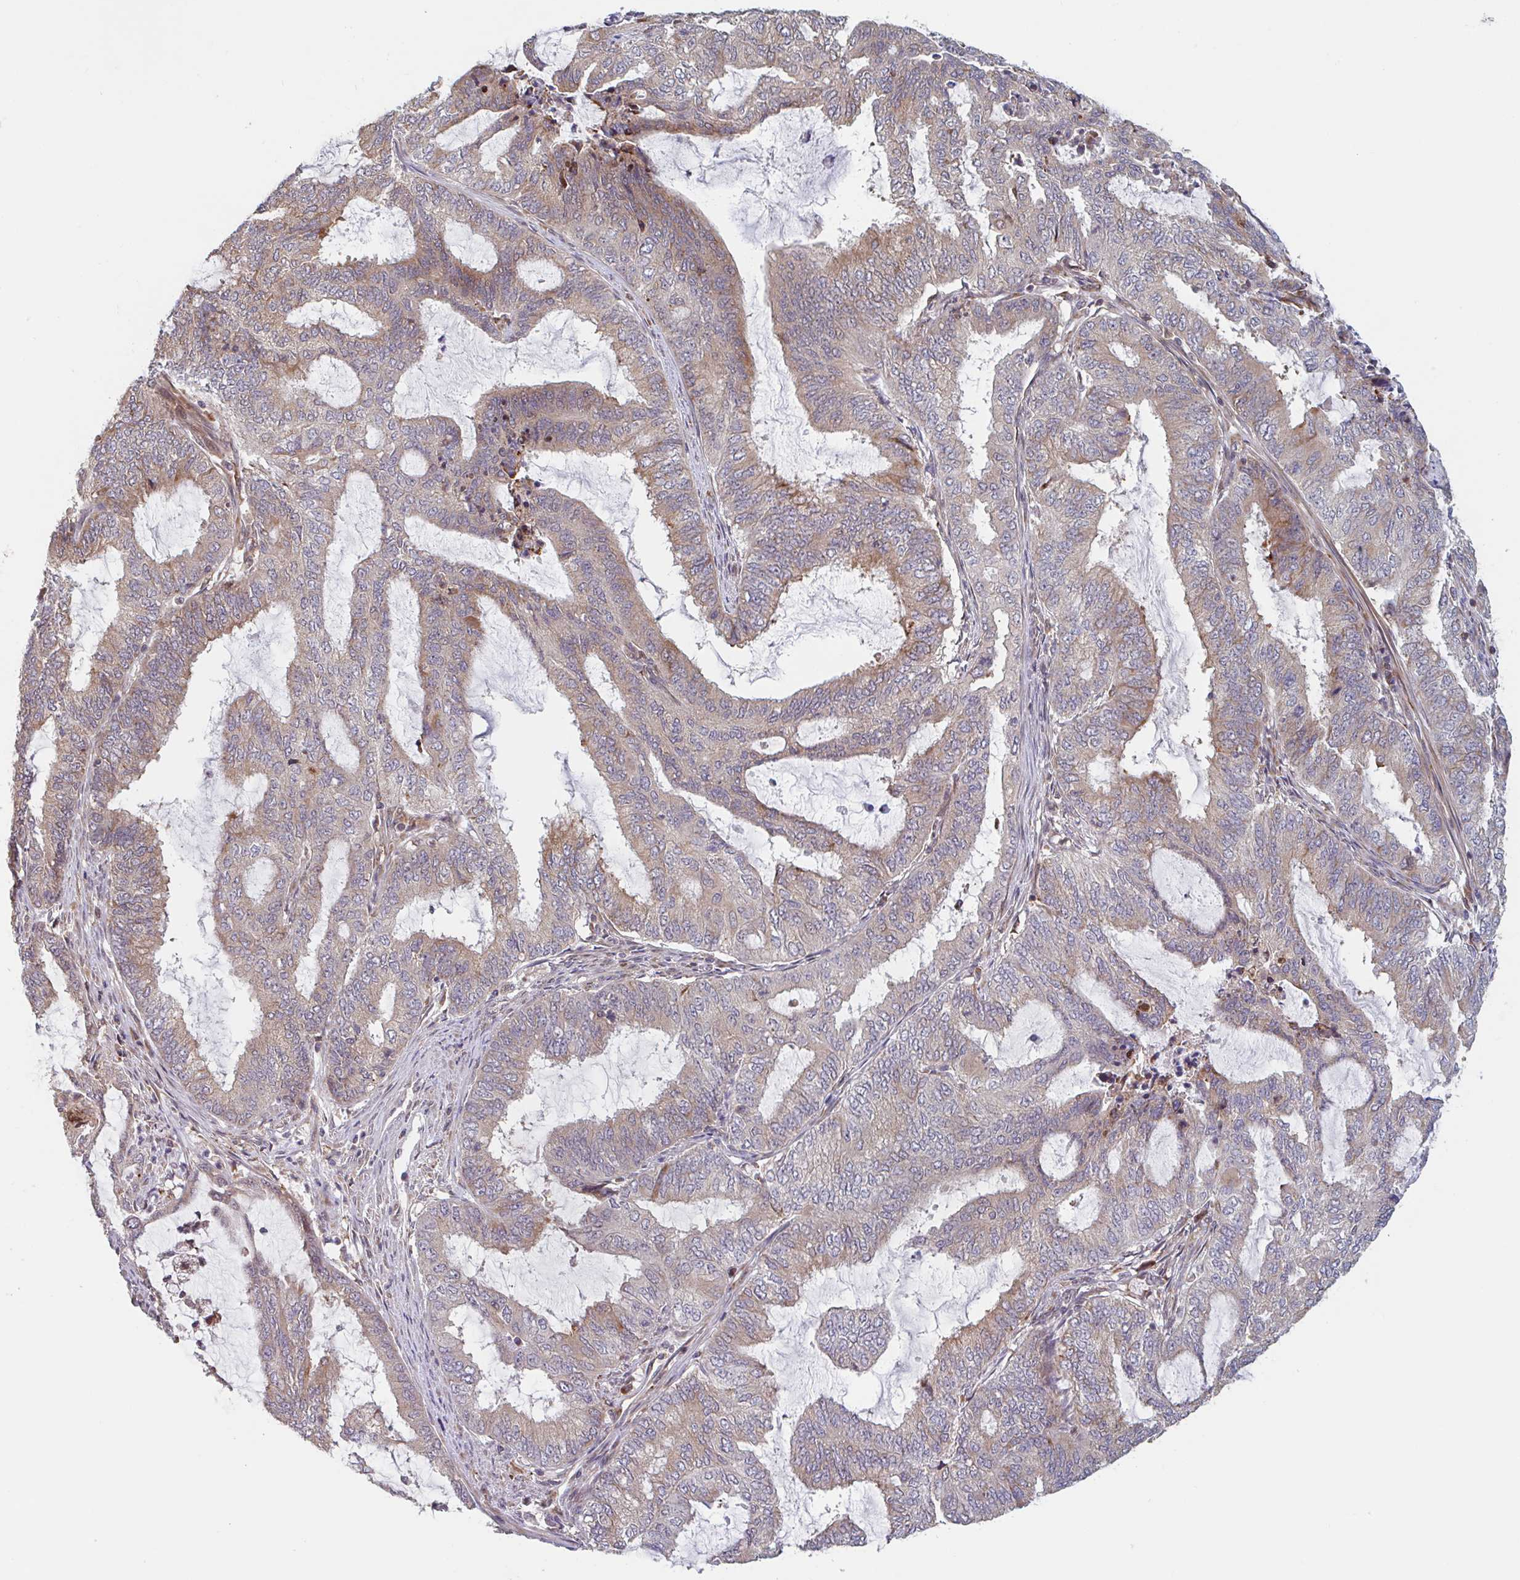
{"staining": {"intensity": "weak", "quantity": "25%-75%", "location": "cytoplasmic/membranous"}, "tissue": "endometrial cancer", "cell_type": "Tumor cells", "image_type": "cancer", "snomed": [{"axis": "morphology", "description": "Adenocarcinoma, NOS"}, {"axis": "topography", "description": "Endometrium"}], "caption": "High-power microscopy captured an IHC photomicrograph of endometrial cancer, revealing weak cytoplasmic/membranous staining in approximately 25%-75% of tumor cells.", "gene": "NUB1", "patient": {"sex": "female", "age": 51}}